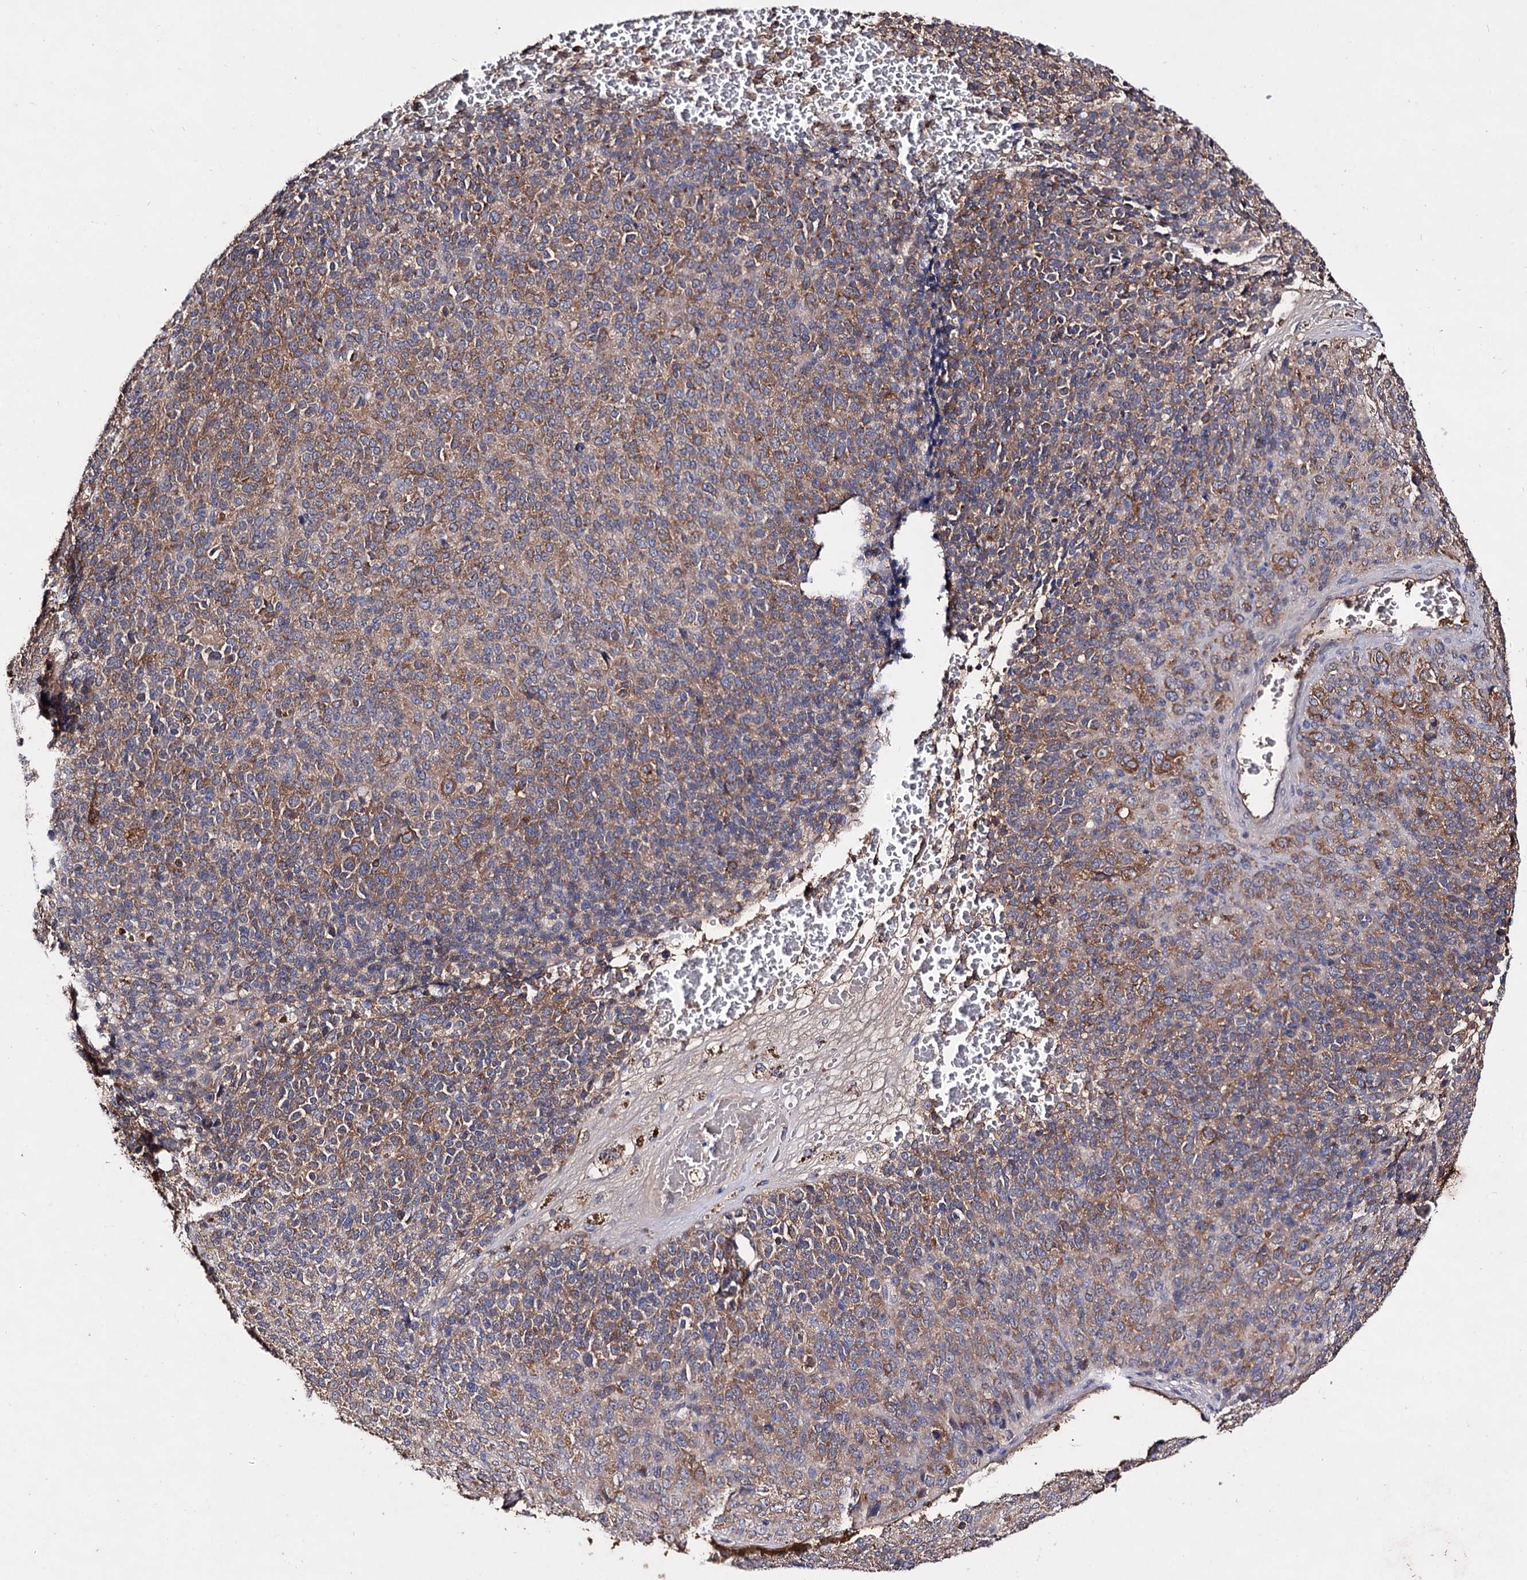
{"staining": {"intensity": "moderate", "quantity": ">75%", "location": "cytoplasmic/membranous"}, "tissue": "melanoma", "cell_type": "Tumor cells", "image_type": "cancer", "snomed": [{"axis": "morphology", "description": "Malignant melanoma, Metastatic site"}, {"axis": "topography", "description": "Brain"}], "caption": "Melanoma was stained to show a protein in brown. There is medium levels of moderate cytoplasmic/membranous expression in about >75% of tumor cells.", "gene": "ARFIP2", "patient": {"sex": "female", "age": 56}}